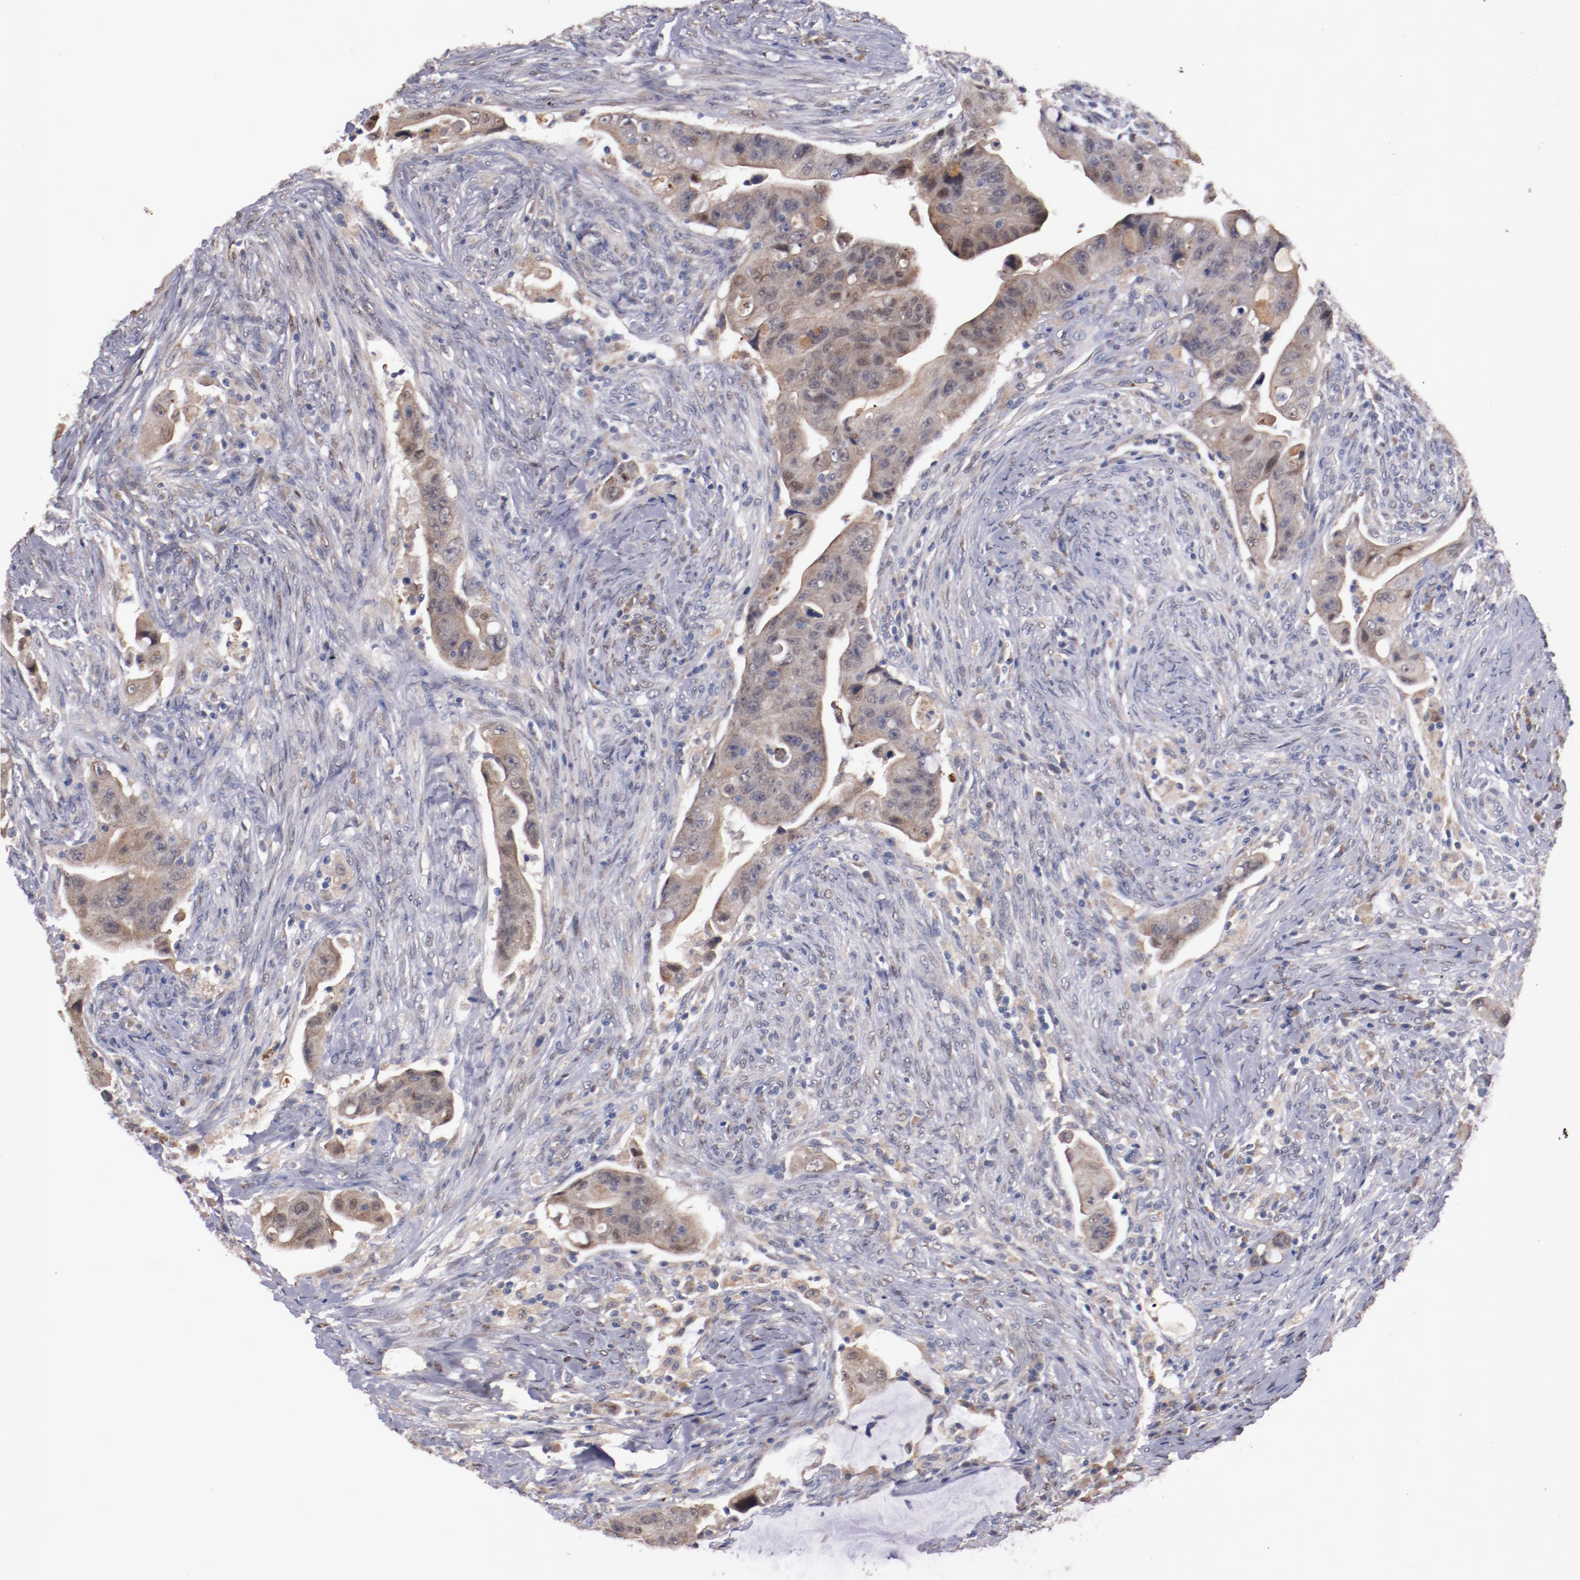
{"staining": {"intensity": "weak", "quantity": ">75%", "location": "cytoplasmic/membranous,nuclear"}, "tissue": "colorectal cancer", "cell_type": "Tumor cells", "image_type": "cancer", "snomed": [{"axis": "morphology", "description": "Adenocarcinoma, NOS"}, {"axis": "topography", "description": "Rectum"}], "caption": "A photomicrograph of colorectal adenocarcinoma stained for a protein shows weak cytoplasmic/membranous and nuclear brown staining in tumor cells.", "gene": "FAM81A", "patient": {"sex": "female", "age": 71}}